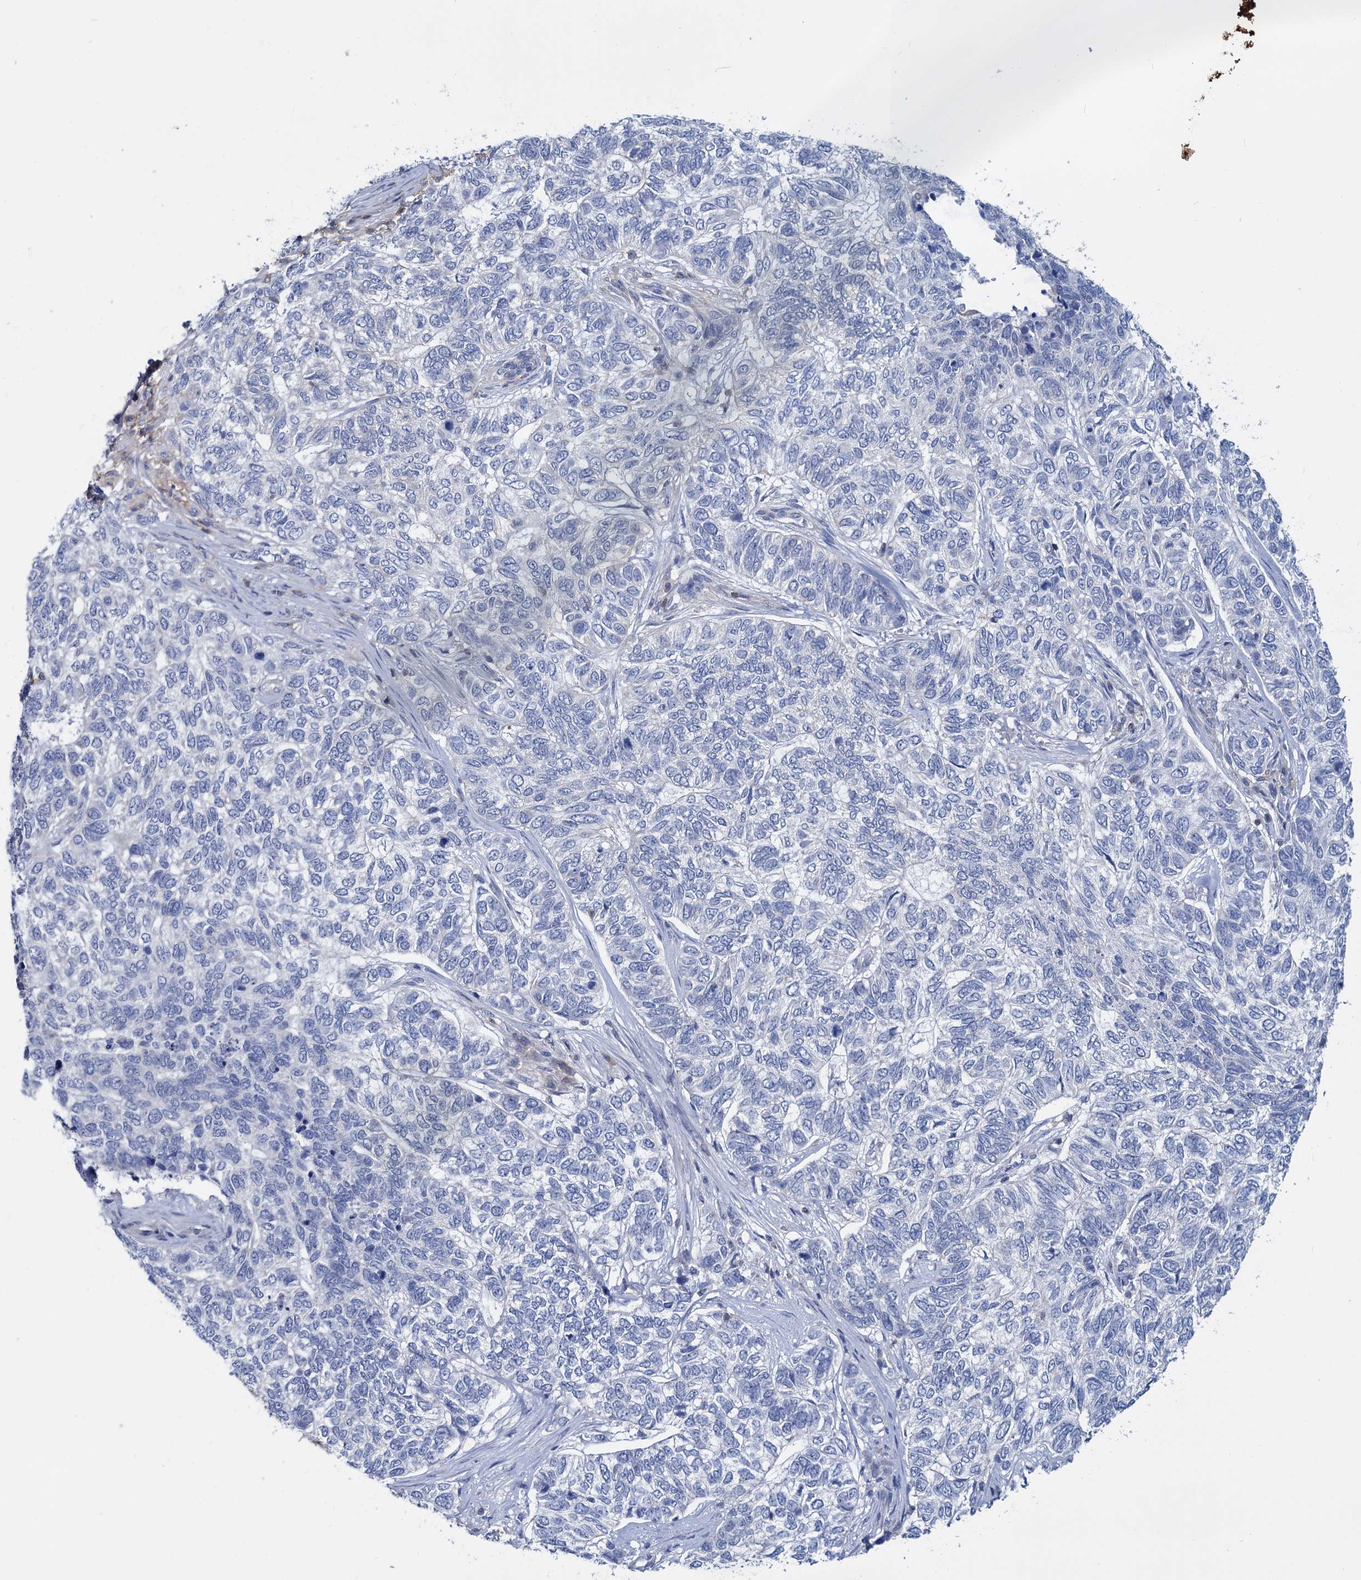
{"staining": {"intensity": "negative", "quantity": "none", "location": "none"}, "tissue": "skin cancer", "cell_type": "Tumor cells", "image_type": "cancer", "snomed": [{"axis": "morphology", "description": "Basal cell carcinoma"}, {"axis": "topography", "description": "Skin"}], "caption": "There is no significant positivity in tumor cells of skin basal cell carcinoma. (DAB (3,3'-diaminobenzidine) immunohistochemistry (IHC) visualized using brightfield microscopy, high magnification).", "gene": "LRCH4", "patient": {"sex": "female", "age": 65}}